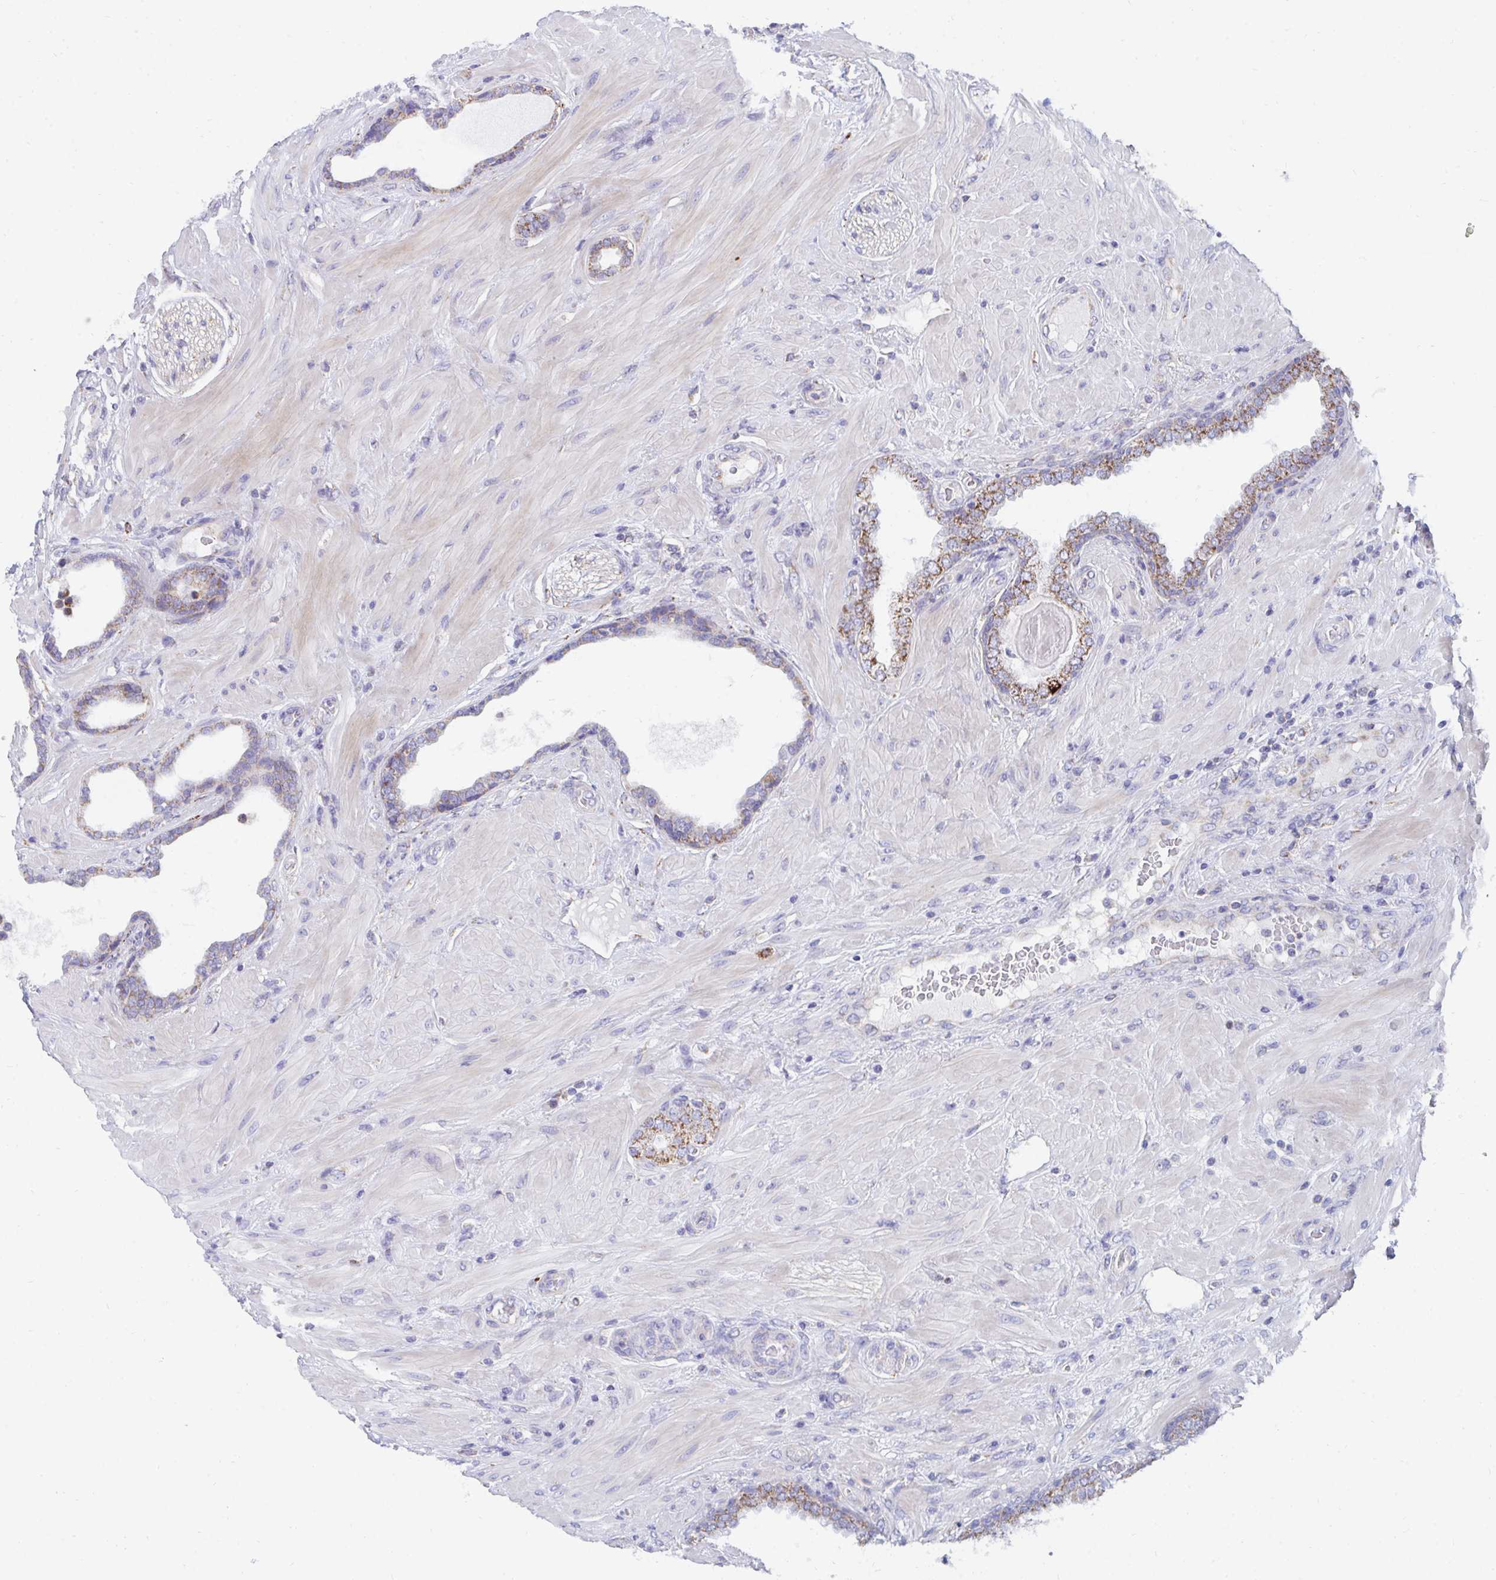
{"staining": {"intensity": "moderate", "quantity": "25%-75%", "location": "cytoplasmic/membranous"}, "tissue": "prostate cancer", "cell_type": "Tumor cells", "image_type": "cancer", "snomed": [{"axis": "morphology", "description": "Adenocarcinoma, High grade"}, {"axis": "topography", "description": "Prostate"}], "caption": "Tumor cells display moderate cytoplasmic/membranous positivity in approximately 25%-75% of cells in prostate cancer (high-grade adenocarcinoma). (Brightfield microscopy of DAB IHC at high magnification).", "gene": "PC", "patient": {"sex": "male", "age": 62}}